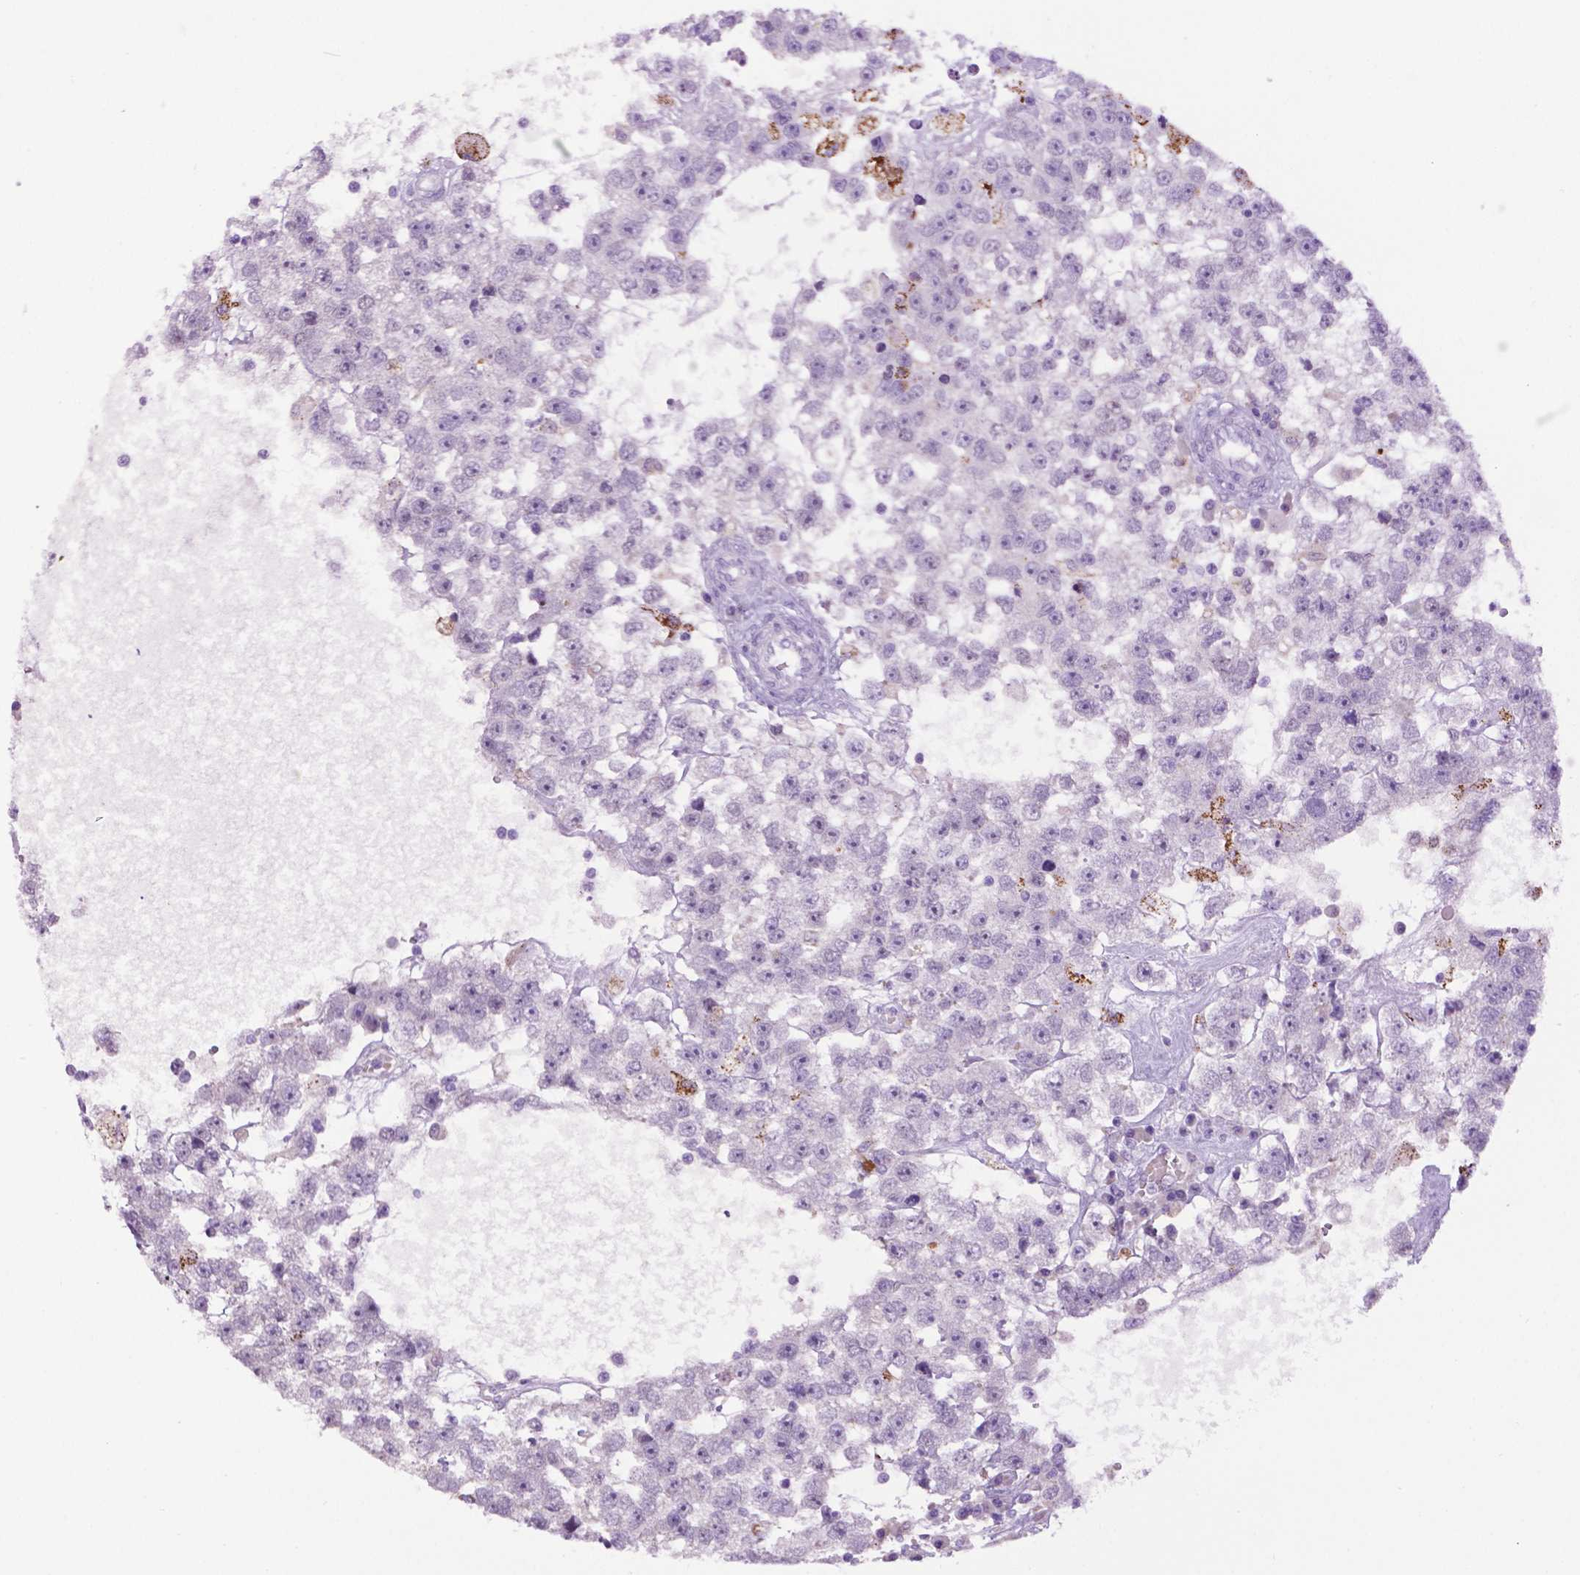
{"staining": {"intensity": "negative", "quantity": "none", "location": "none"}, "tissue": "testis cancer", "cell_type": "Tumor cells", "image_type": "cancer", "snomed": [{"axis": "morphology", "description": "Seminoma, NOS"}, {"axis": "topography", "description": "Testis"}], "caption": "Micrograph shows no significant protein expression in tumor cells of testis cancer.", "gene": "TMEM132E", "patient": {"sex": "male", "age": 34}}